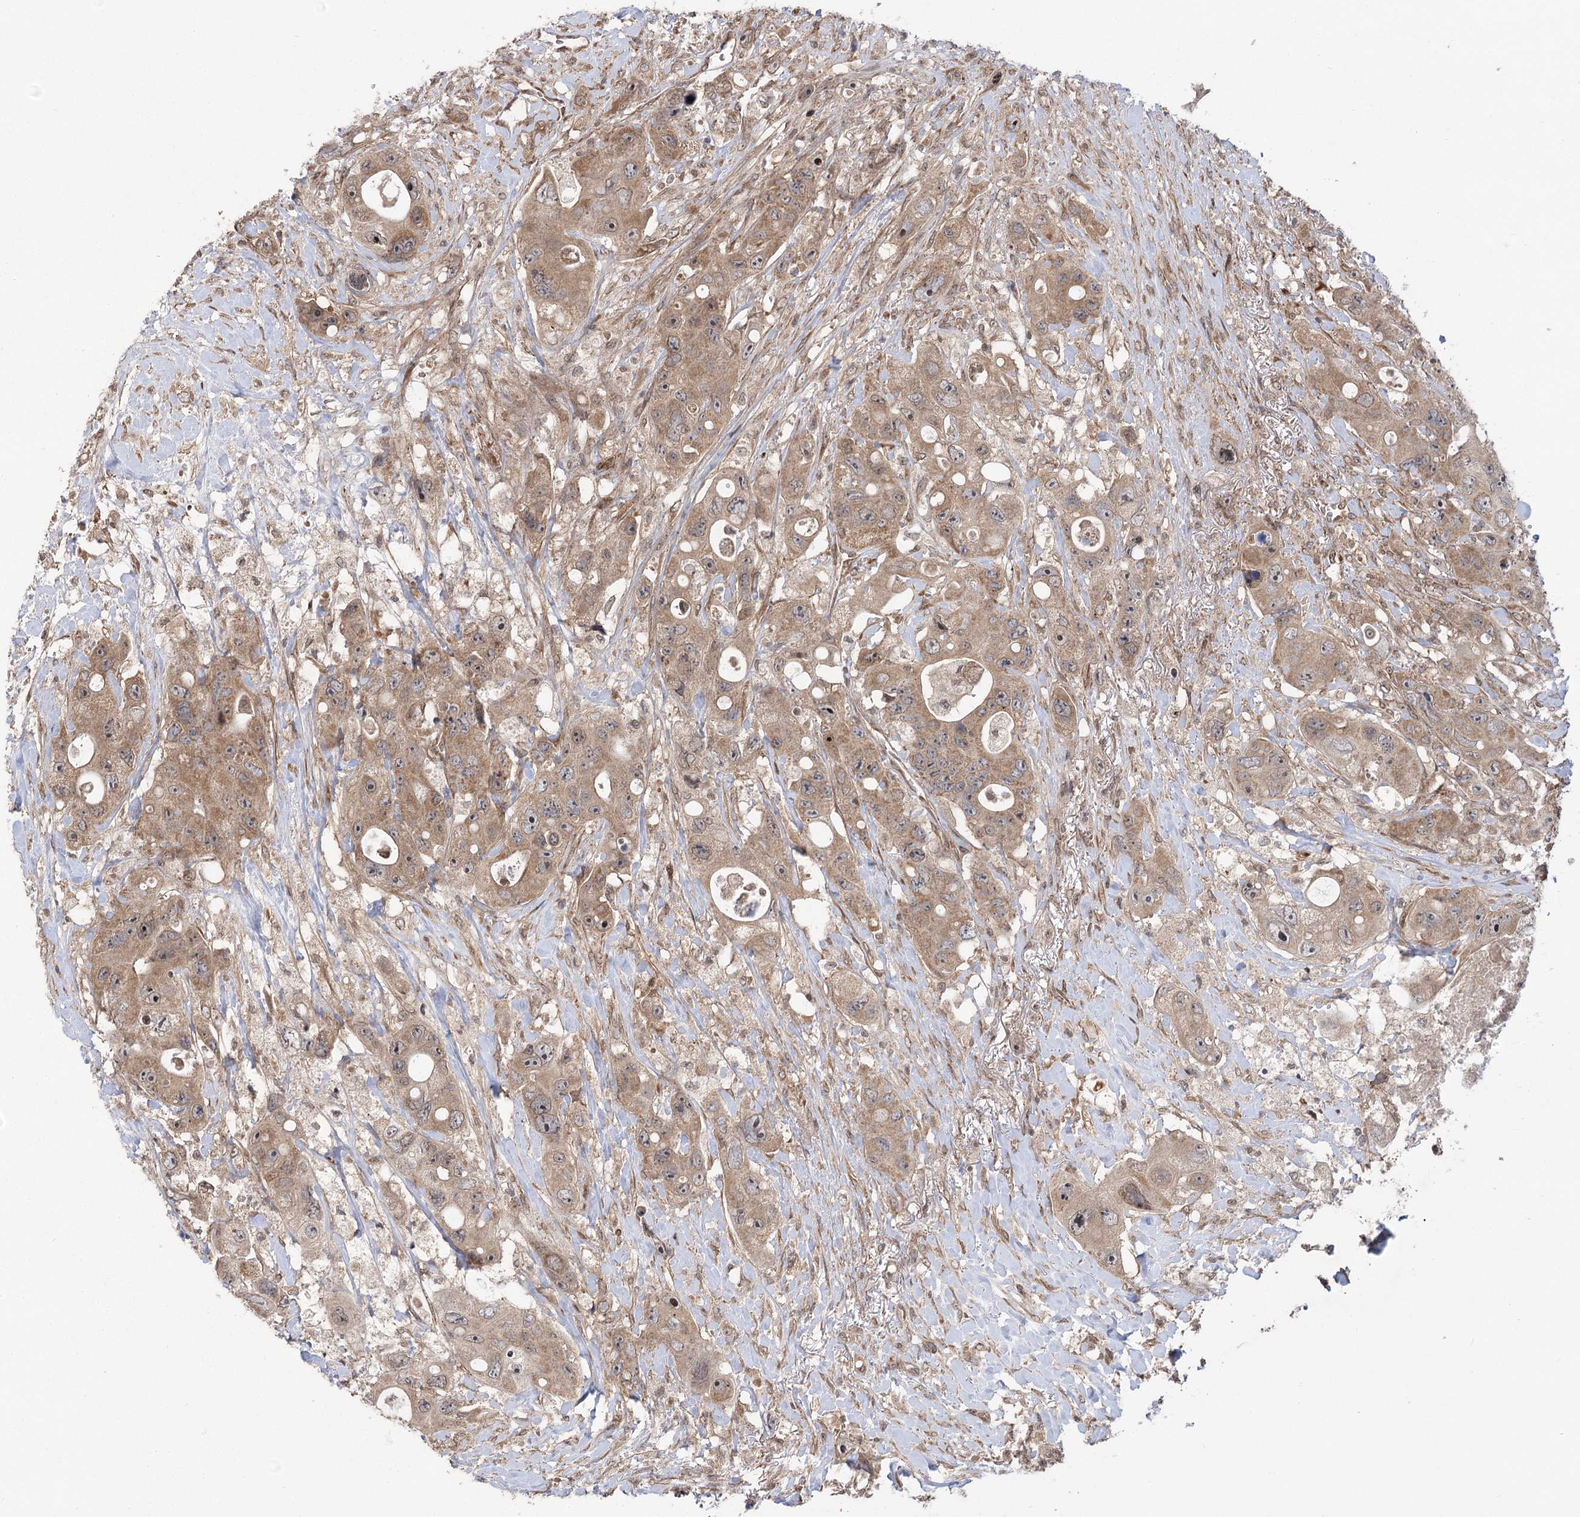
{"staining": {"intensity": "moderate", "quantity": ">75%", "location": "cytoplasmic/membranous,nuclear"}, "tissue": "colorectal cancer", "cell_type": "Tumor cells", "image_type": "cancer", "snomed": [{"axis": "morphology", "description": "Adenocarcinoma, NOS"}, {"axis": "topography", "description": "Colon"}], "caption": "Moderate cytoplasmic/membranous and nuclear protein staining is seen in approximately >75% of tumor cells in colorectal adenocarcinoma. (Stains: DAB (3,3'-diaminobenzidine) in brown, nuclei in blue, Microscopy: brightfield microscopy at high magnification).", "gene": "TENM2", "patient": {"sex": "female", "age": 46}}